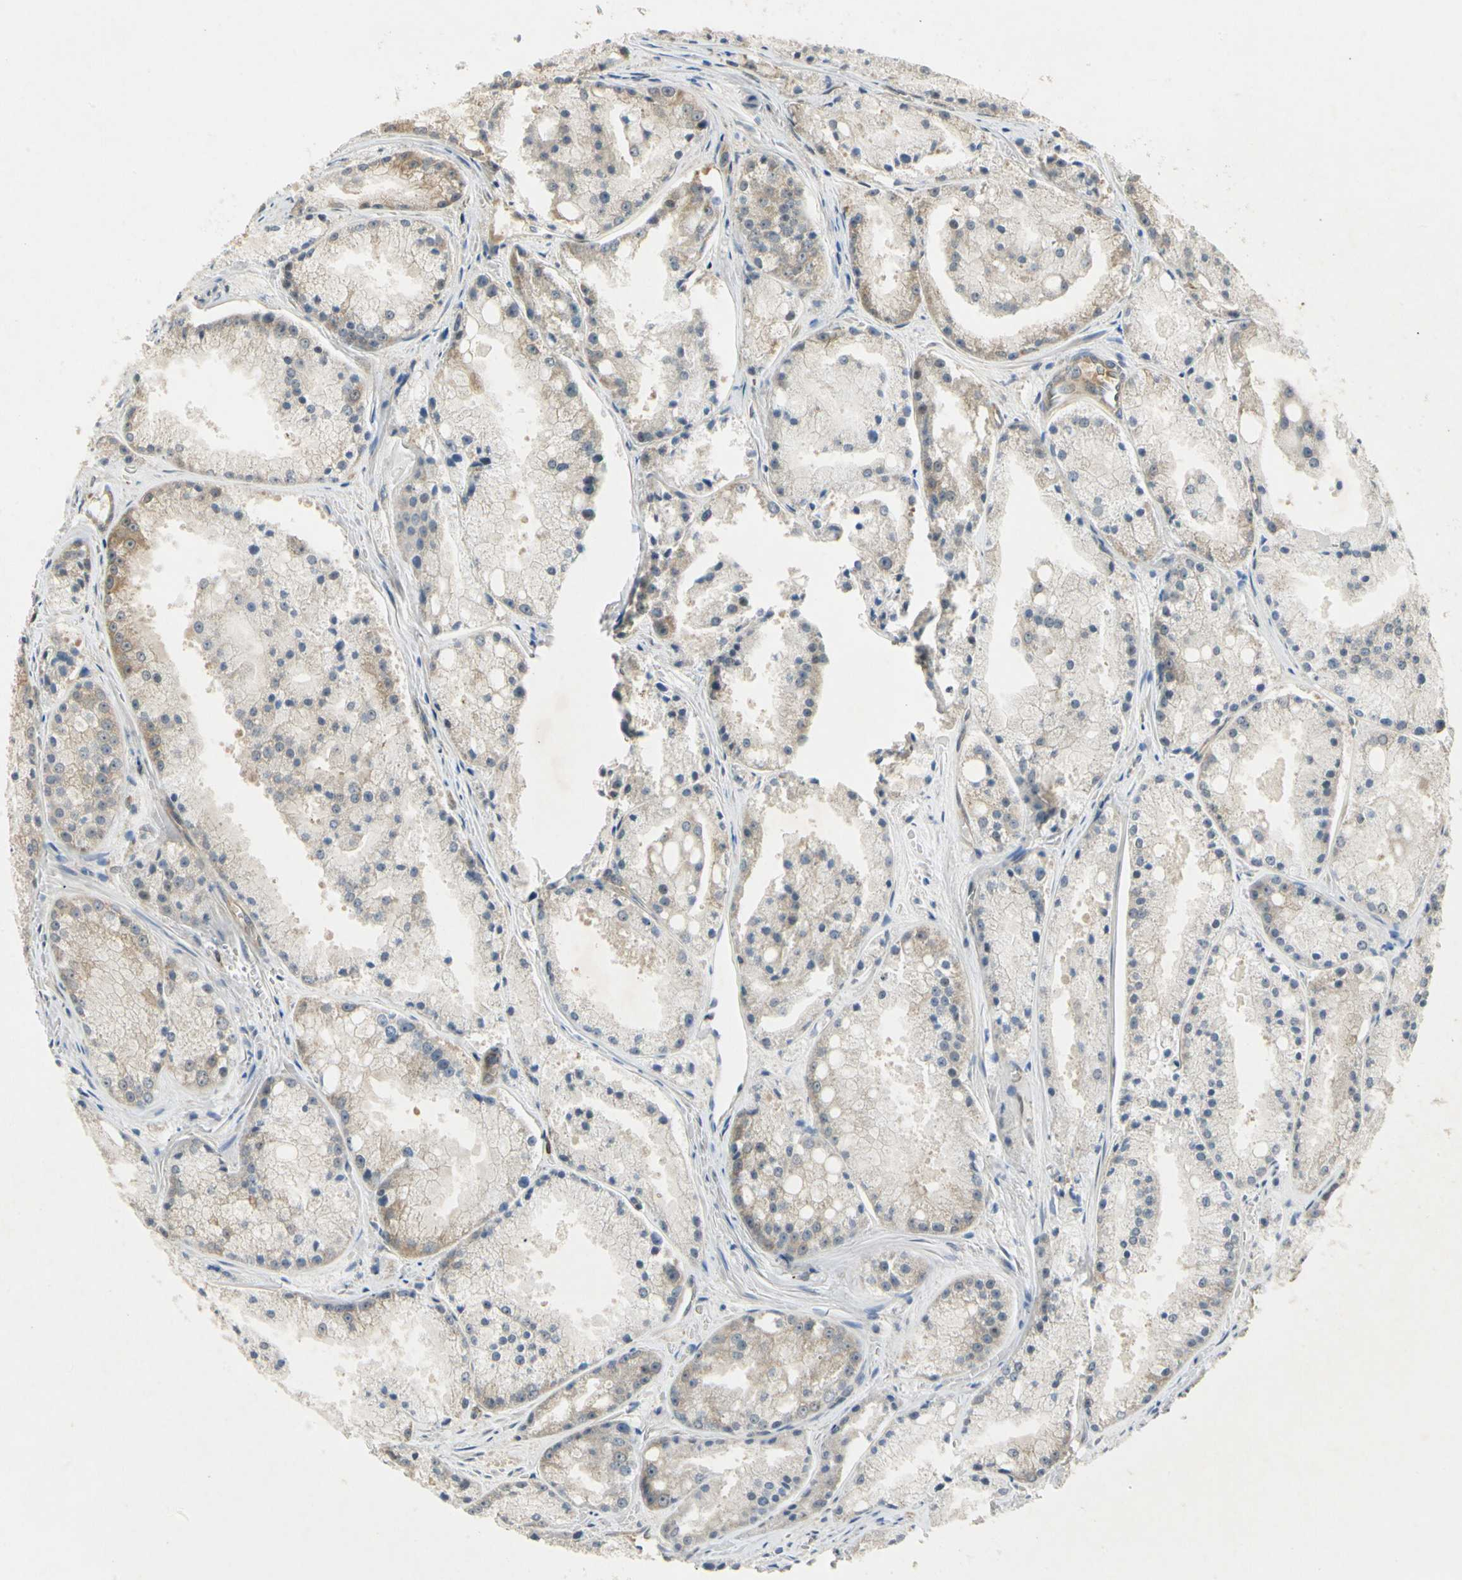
{"staining": {"intensity": "weak", "quantity": "25%-75%", "location": "cytoplasmic/membranous"}, "tissue": "prostate cancer", "cell_type": "Tumor cells", "image_type": "cancer", "snomed": [{"axis": "morphology", "description": "Adenocarcinoma, Low grade"}, {"axis": "topography", "description": "Prostate"}], "caption": "This micrograph reveals prostate adenocarcinoma (low-grade) stained with immunohistochemistry (IHC) to label a protein in brown. The cytoplasmic/membranous of tumor cells show weak positivity for the protein. Nuclei are counter-stained blue.", "gene": "EIF1AX", "patient": {"sex": "male", "age": 64}}